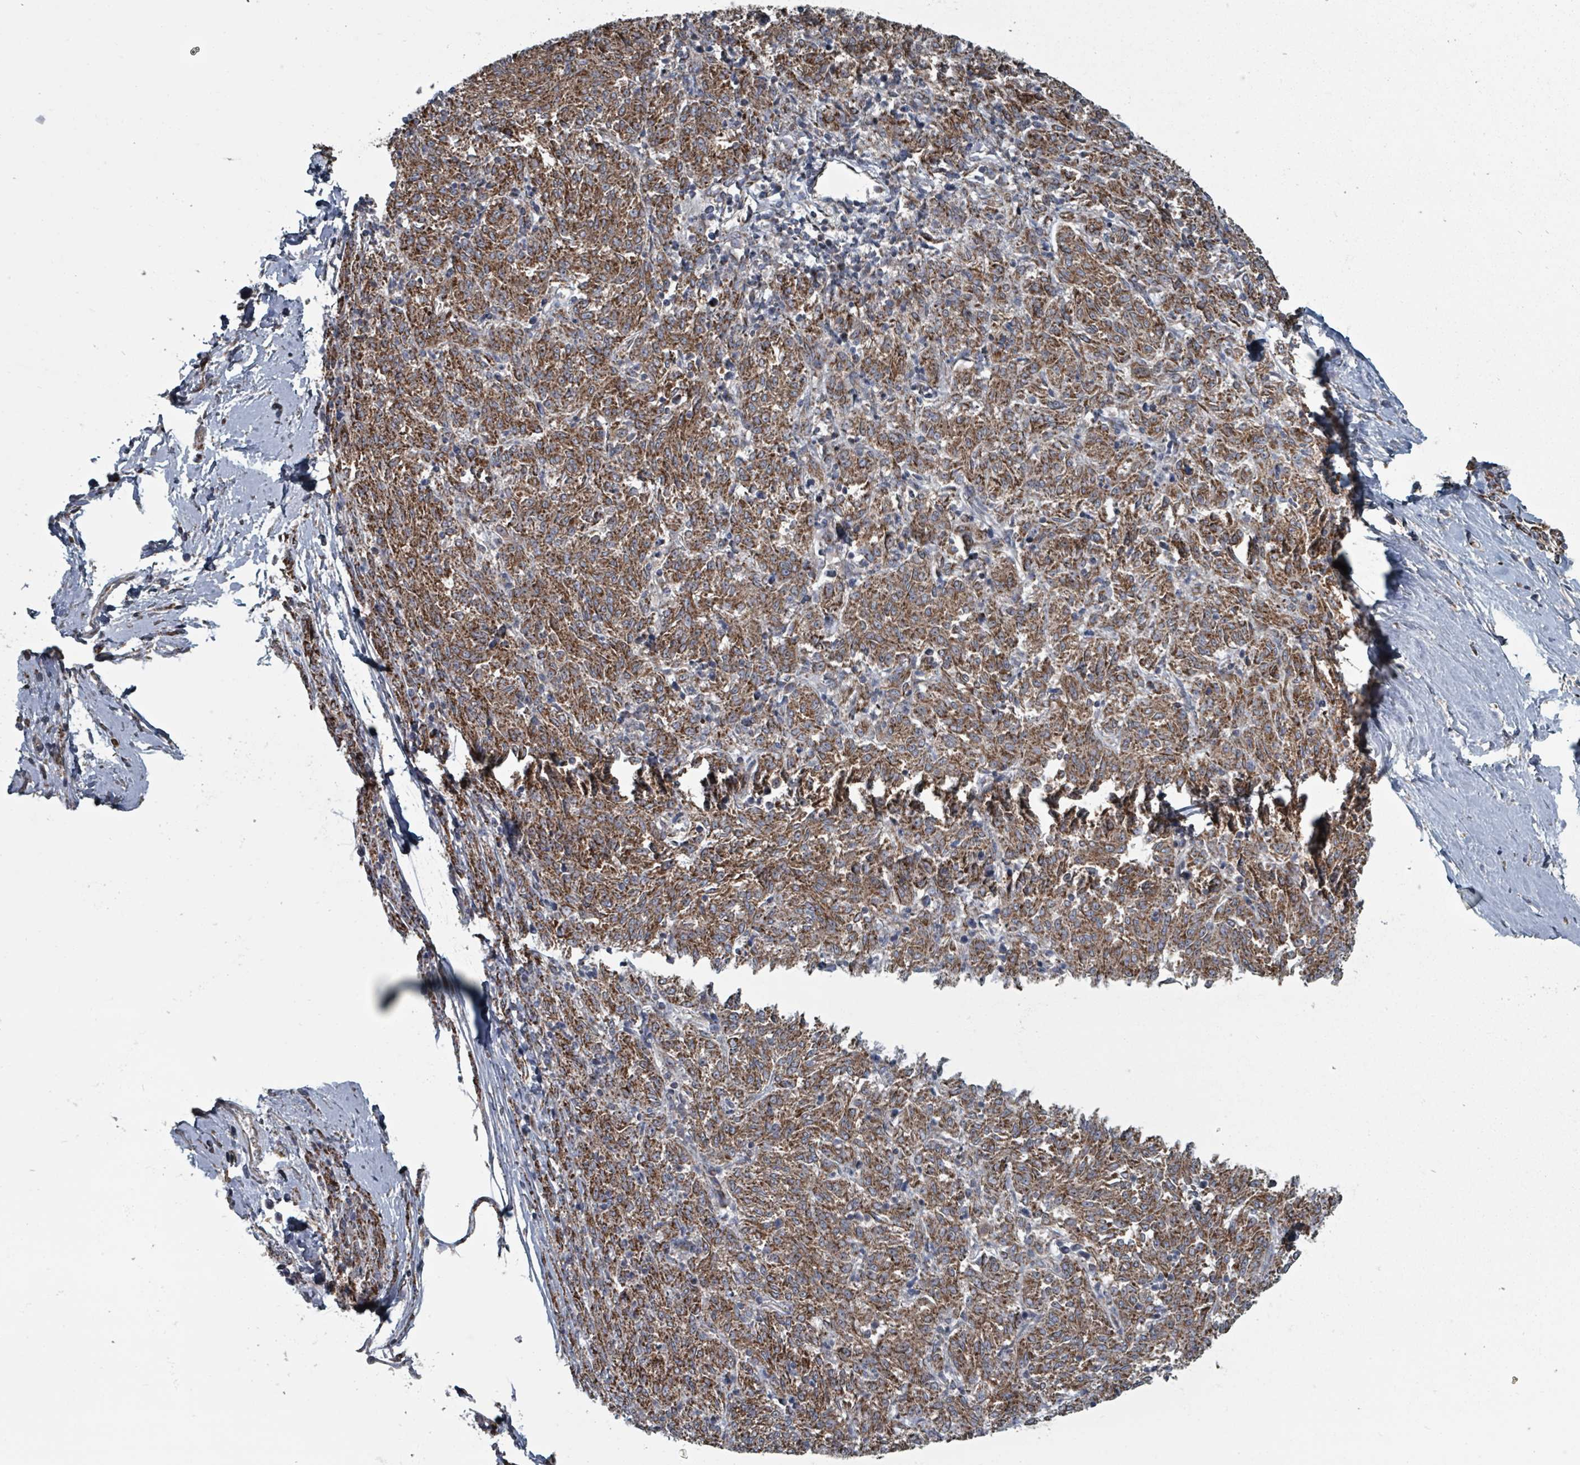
{"staining": {"intensity": "moderate", "quantity": ">75%", "location": "cytoplasmic/membranous"}, "tissue": "melanoma", "cell_type": "Tumor cells", "image_type": "cancer", "snomed": [{"axis": "morphology", "description": "Malignant melanoma, NOS"}, {"axis": "topography", "description": "Skin"}], "caption": "This photomicrograph shows IHC staining of melanoma, with medium moderate cytoplasmic/membranous expression in approximately >75% of tumor cells.", "gene": "MRPL4", "patient": {"sex": "female", "age": 72}}